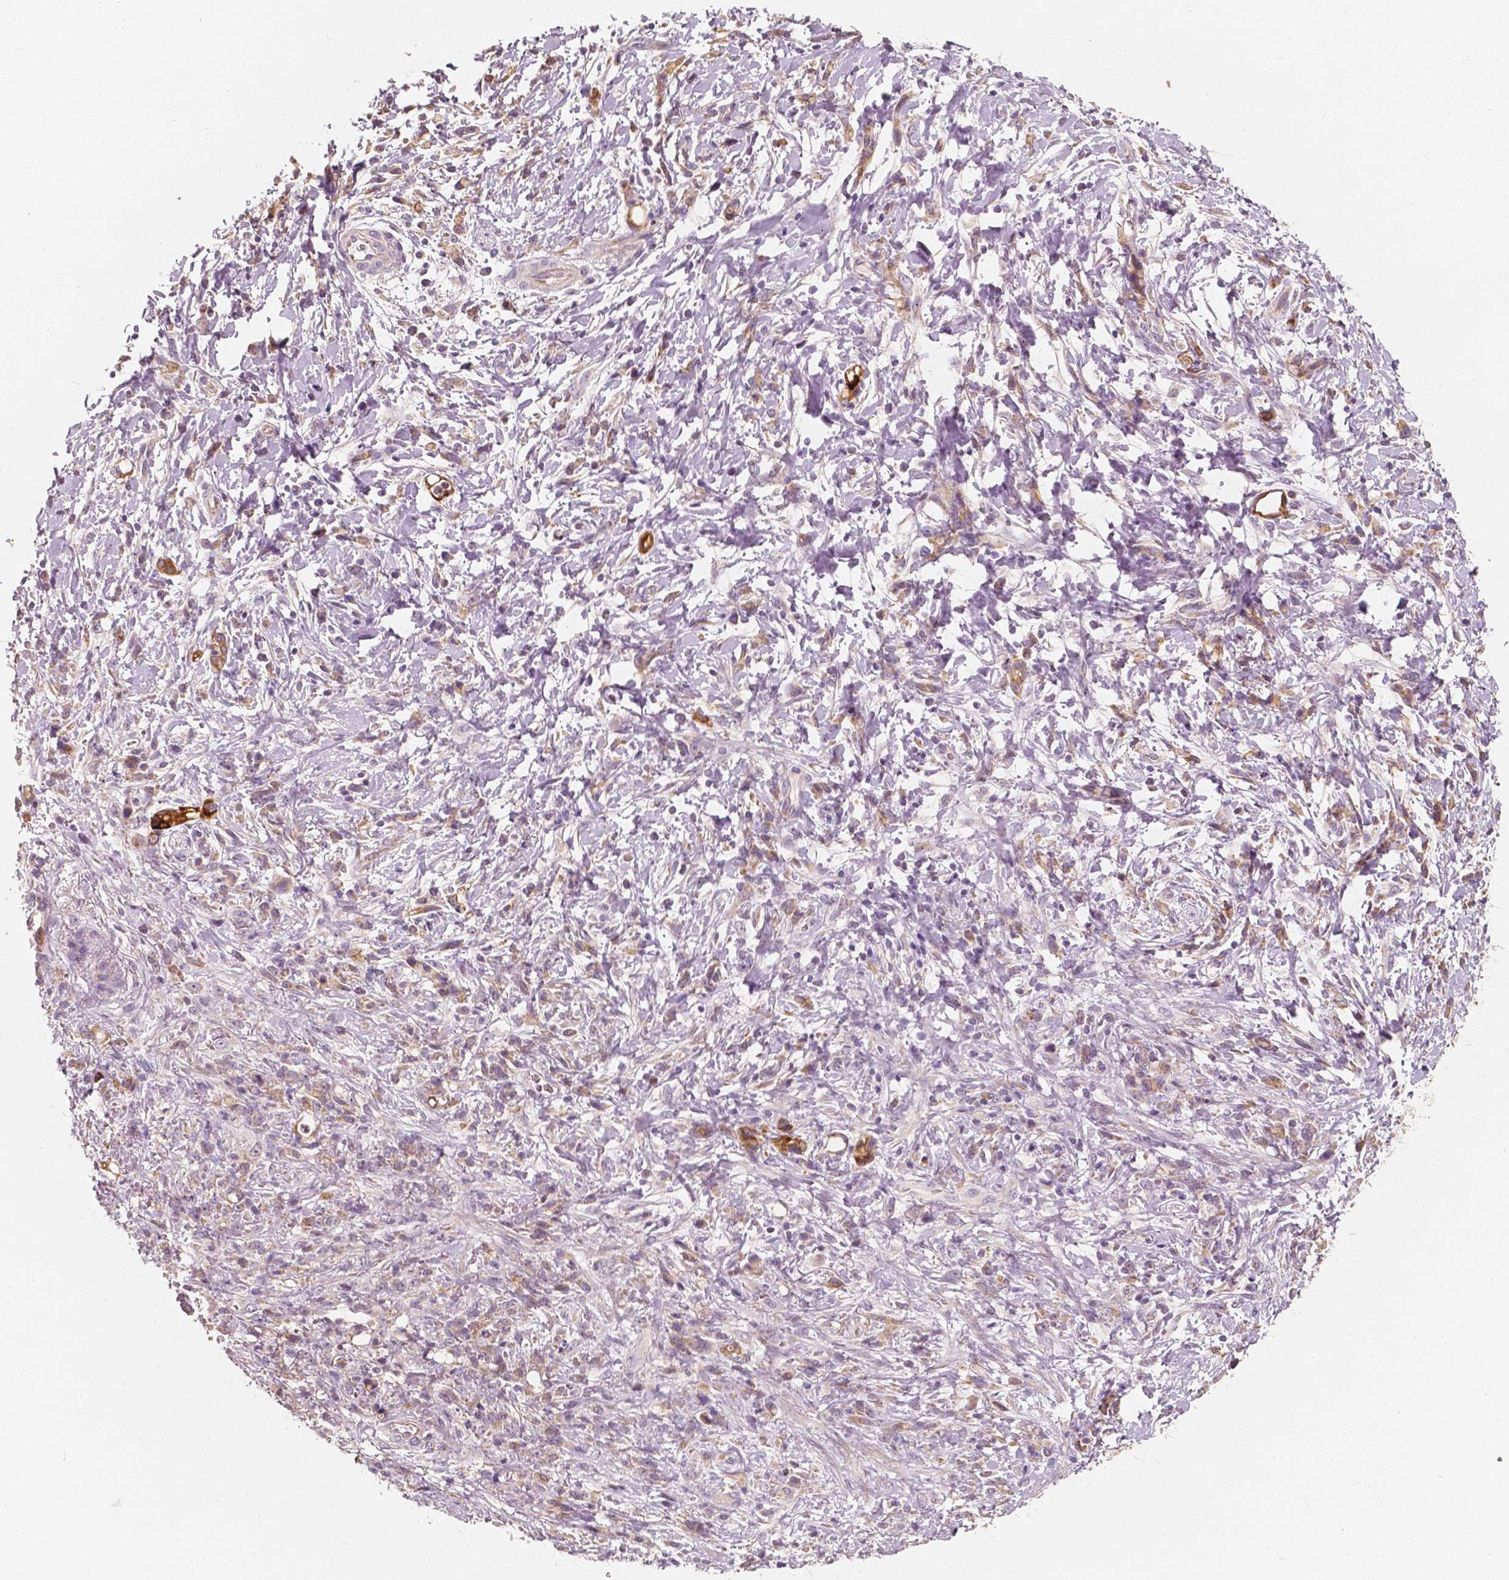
{"staining": {"intensity": "weak", "quantity": "<25%", "location": "cytoplasmic/membranous"}, "tissue": "stomach cancer", "cell_type": "Tumor cells", "image_type": "cancer", "snomed": [{"axis": "morphology", "description": "Adenocarcinoma, NOS"}, {"axis": "topography", "description": "Stomach"}], "caption": "This is an IHC histopathology image of adenocarcinoma (stomach). There is no staining in tumor cells.", "gene": "SHPK", "patient": {"sex": "female", "age": 84}}